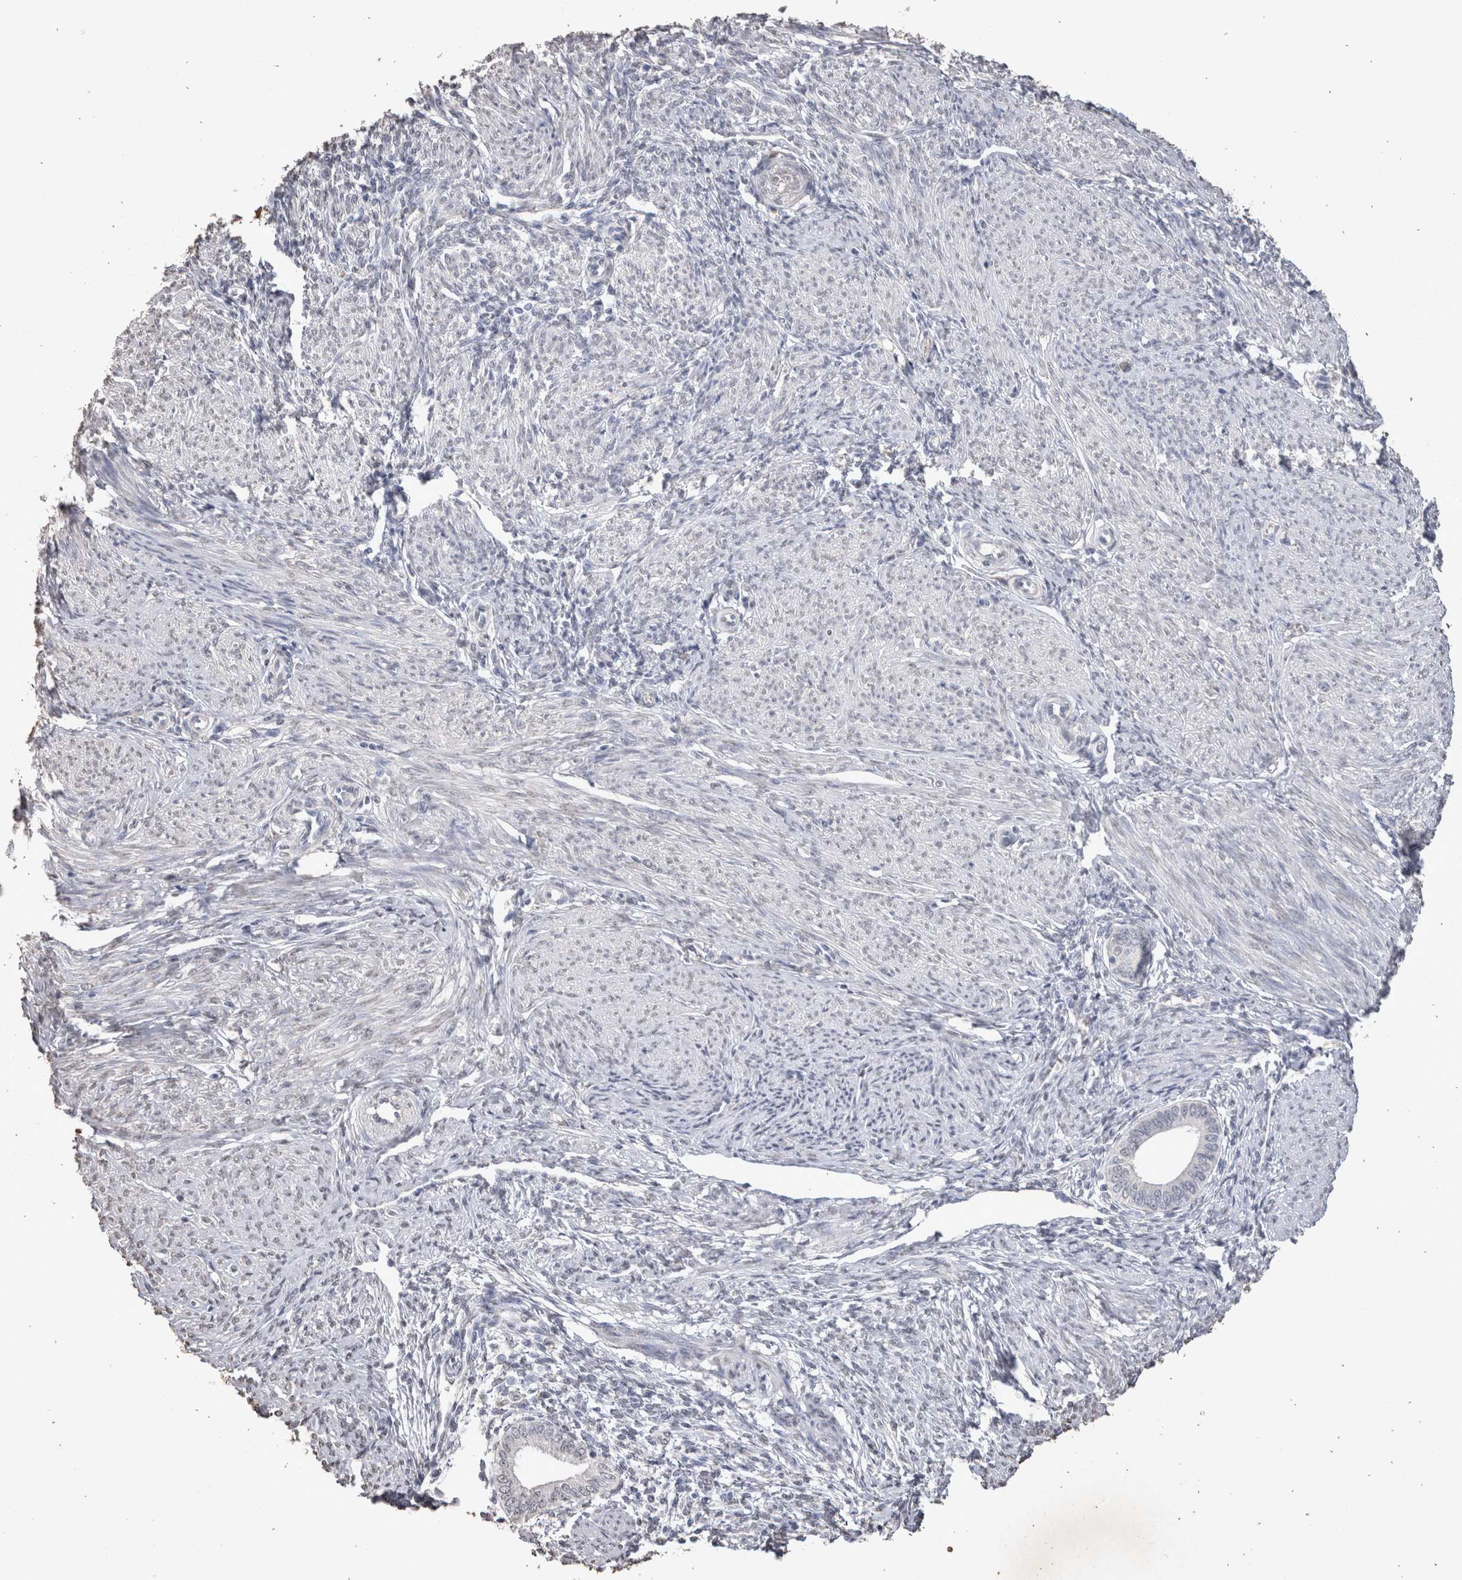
{"staining": {"intensity": "negative", "quantity": "none", "location": "none"}, "tissue": "endometrium", "cell_type": "Cells in endometrial stroma", "image_type": "normal", "snomed": [{"axis": "morphology", "description": "Normal tissue, NOS"}, {"axis": "topography", "description": "Endometrium"}], "caption": "This is an immunohistochemistry (IHC) image of normal endometrium. There is no staining in cells in endometrial stroma.", "gene": "LGALS2", "patient": {"sex": "female", "age": 42}}